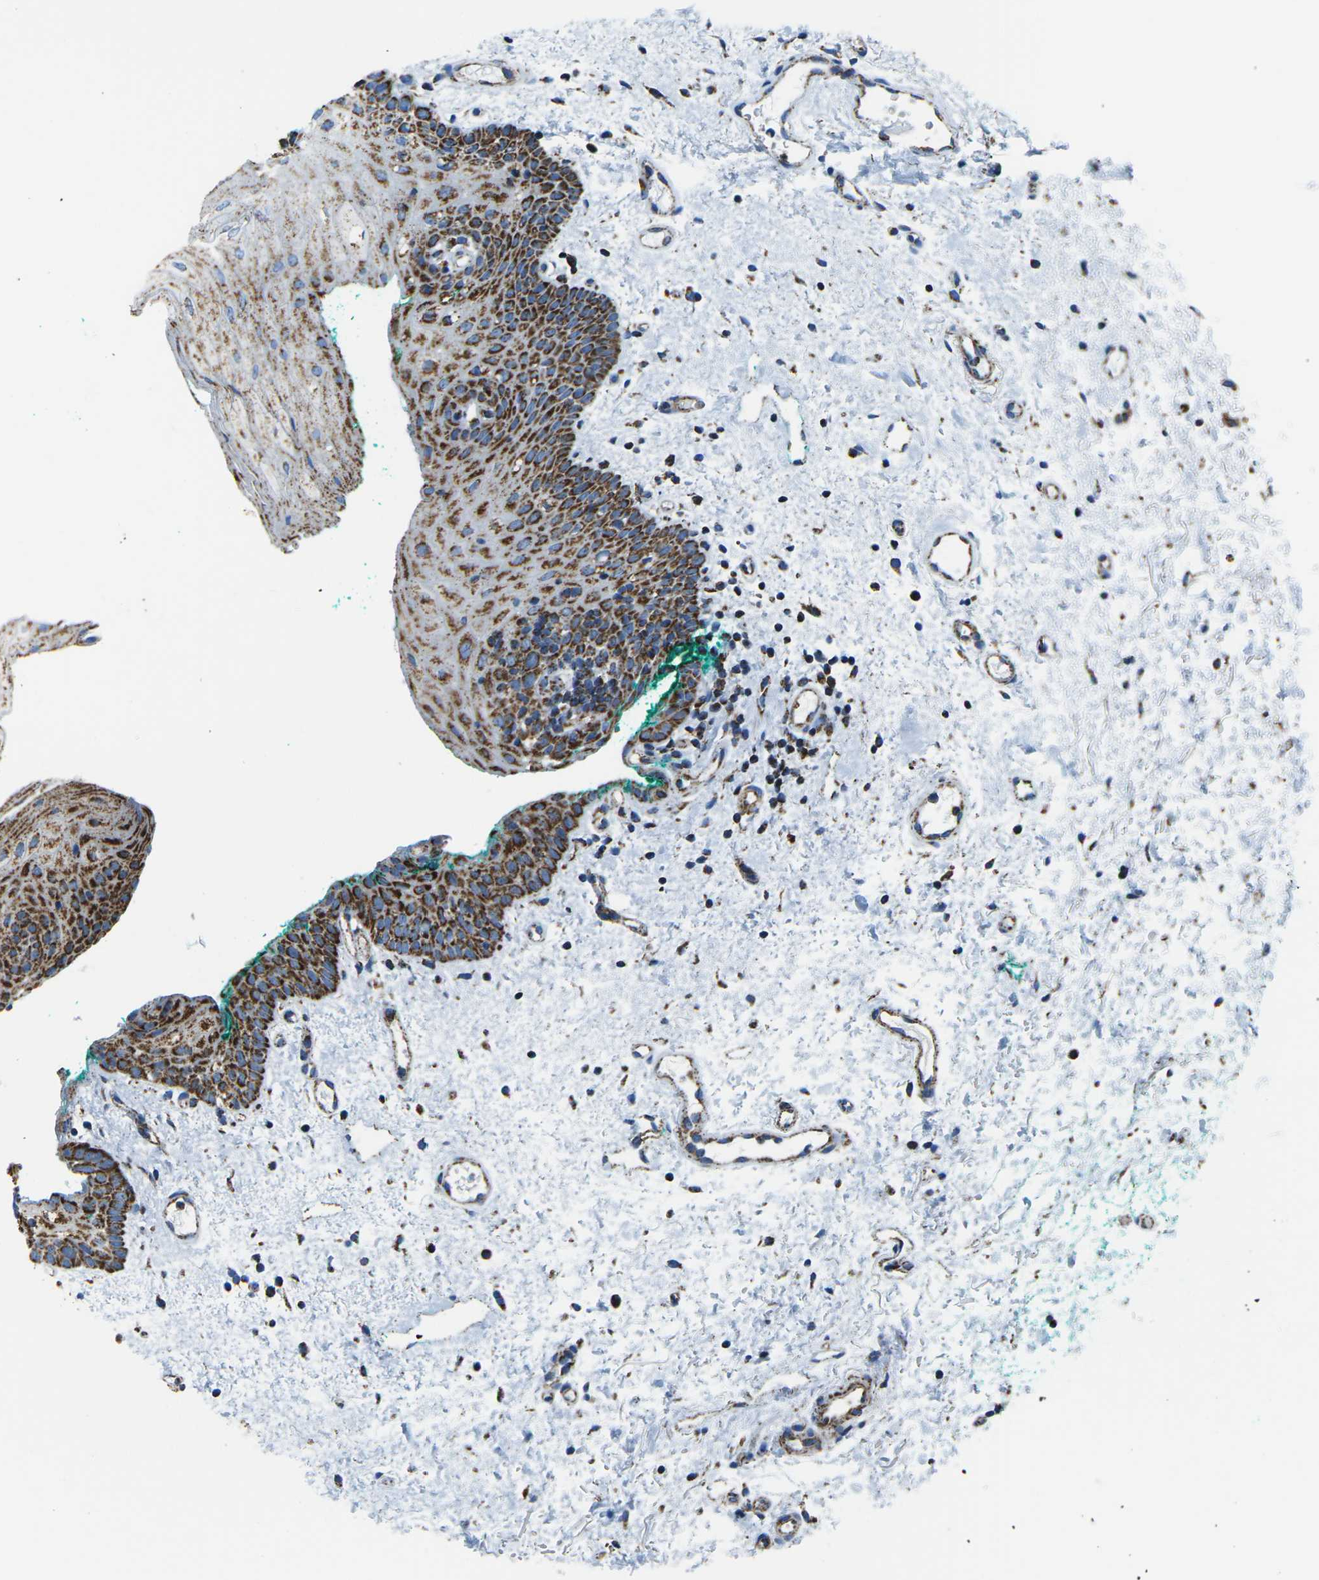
{"staining": {"intensity": "strong", "quantity": ">75%", "location": "cytoplasmic/membranous"}, "tissue": "oral mucosa", "cell_type": "Squamous epithelial cells", "image_type": "normal", "snomed": [{"axis": "morphology", "description": "Normal tissue, NOS"}, {"axis": "morphology", "description": "Squamous cell carcinoma, NOS"}, {"axis": "topography", "description": "Oral tissue"}, {"axis": "topography", "description": "Salivary gland"}, {"axis": "topography", "description": "Head-Neck"}], "caption": "Protein analysis of benign oral mucosa shows strong cytoplasmic/membranous expression in about >75% of squamous epithelial cells.", "gene": "MT", "patient": {"sex": "female", "age": 62}}